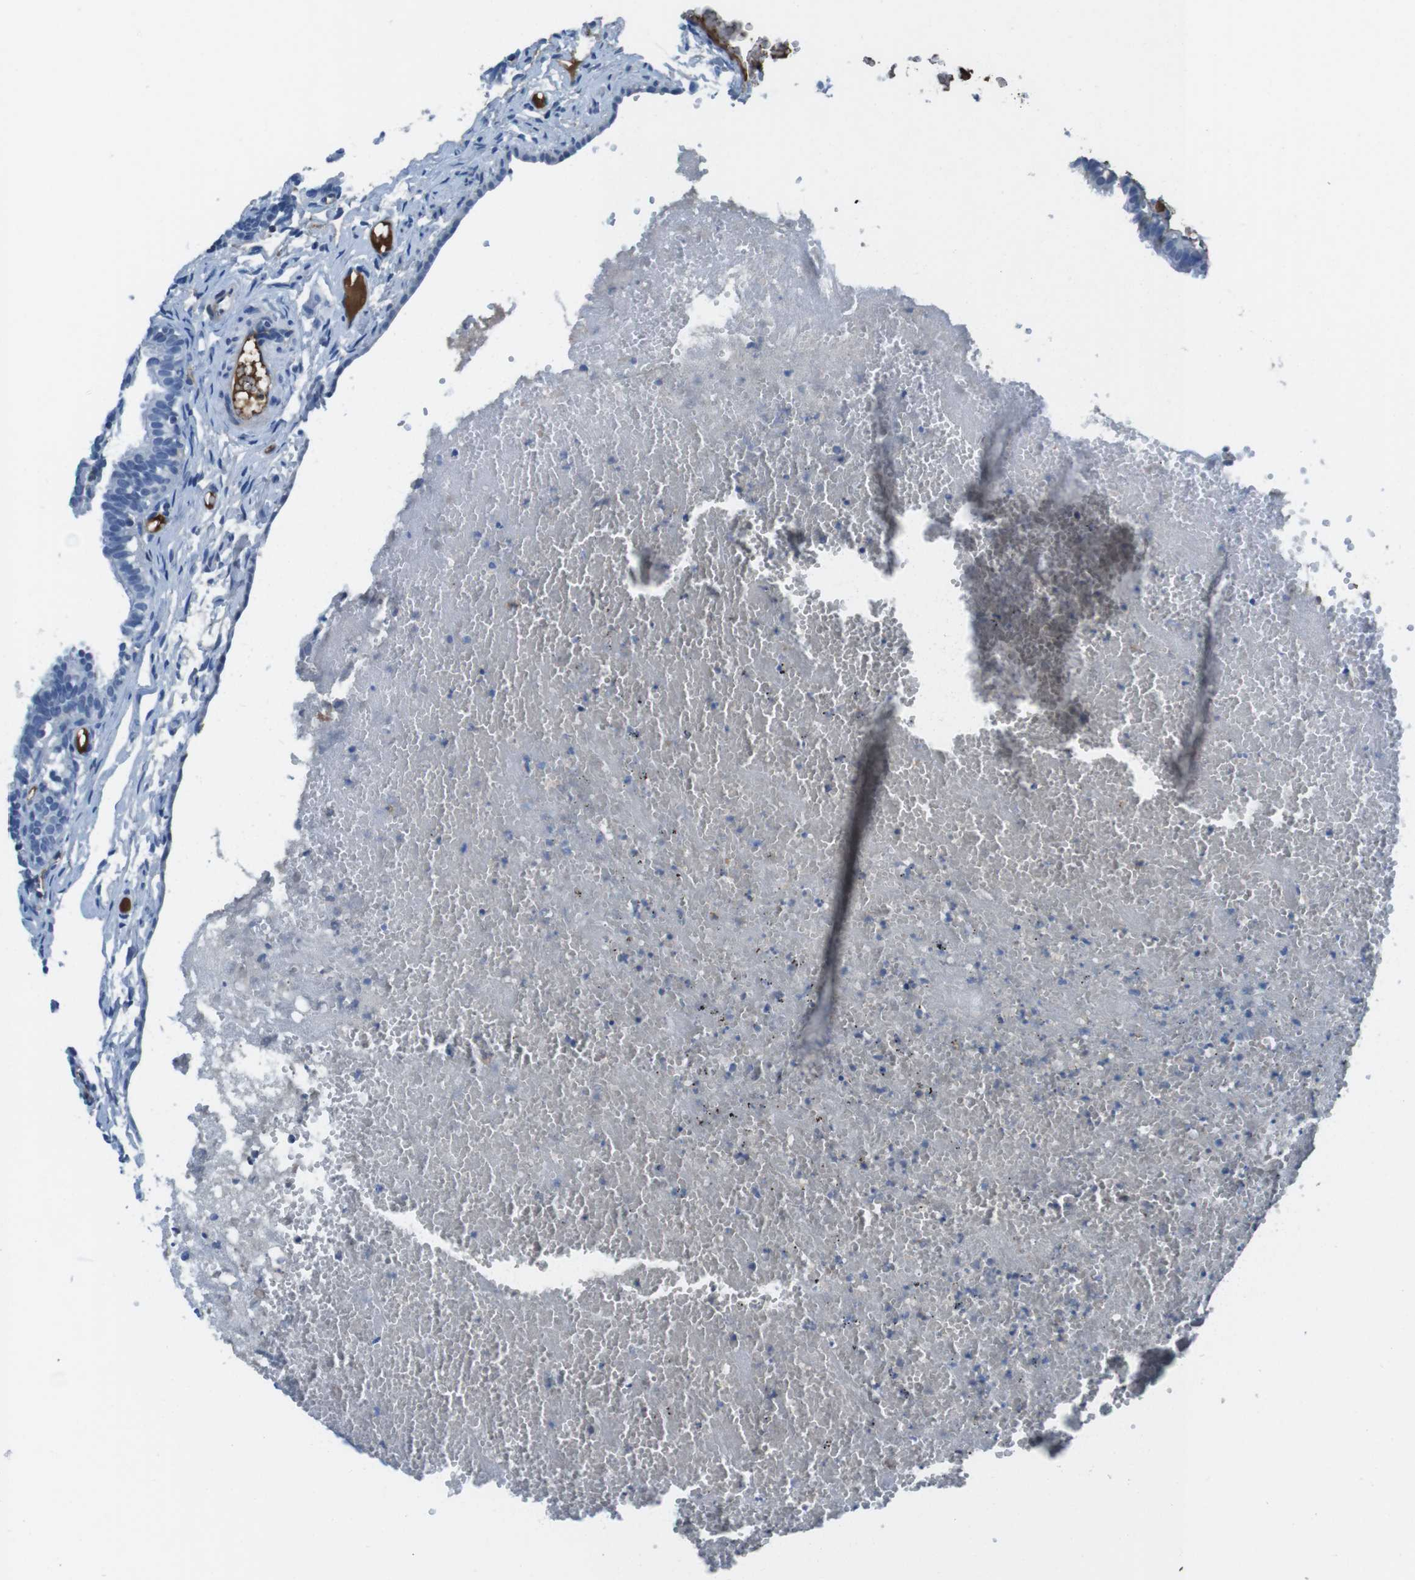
{"staining": {"intensity": "negative", "quantity": "none", "location": "none"}, "tissue": "fallopian tube", "cell_type": "Glandular cells", "image_type": "normal", "snomed": [{"axis": "morphology", "description": "Normal tissue, NOS"}, {"axis": "topography", "description": "Fallopian tube"}, {"axis": "topography", "description": "Placenta"}], "caption": "This is an immunohistochemistry histopathology image of normal fallopian tube. There is no staining in glandular cells.", "gene": "TMPRSS15", "patient": {"sex": "female", "age": 34}}